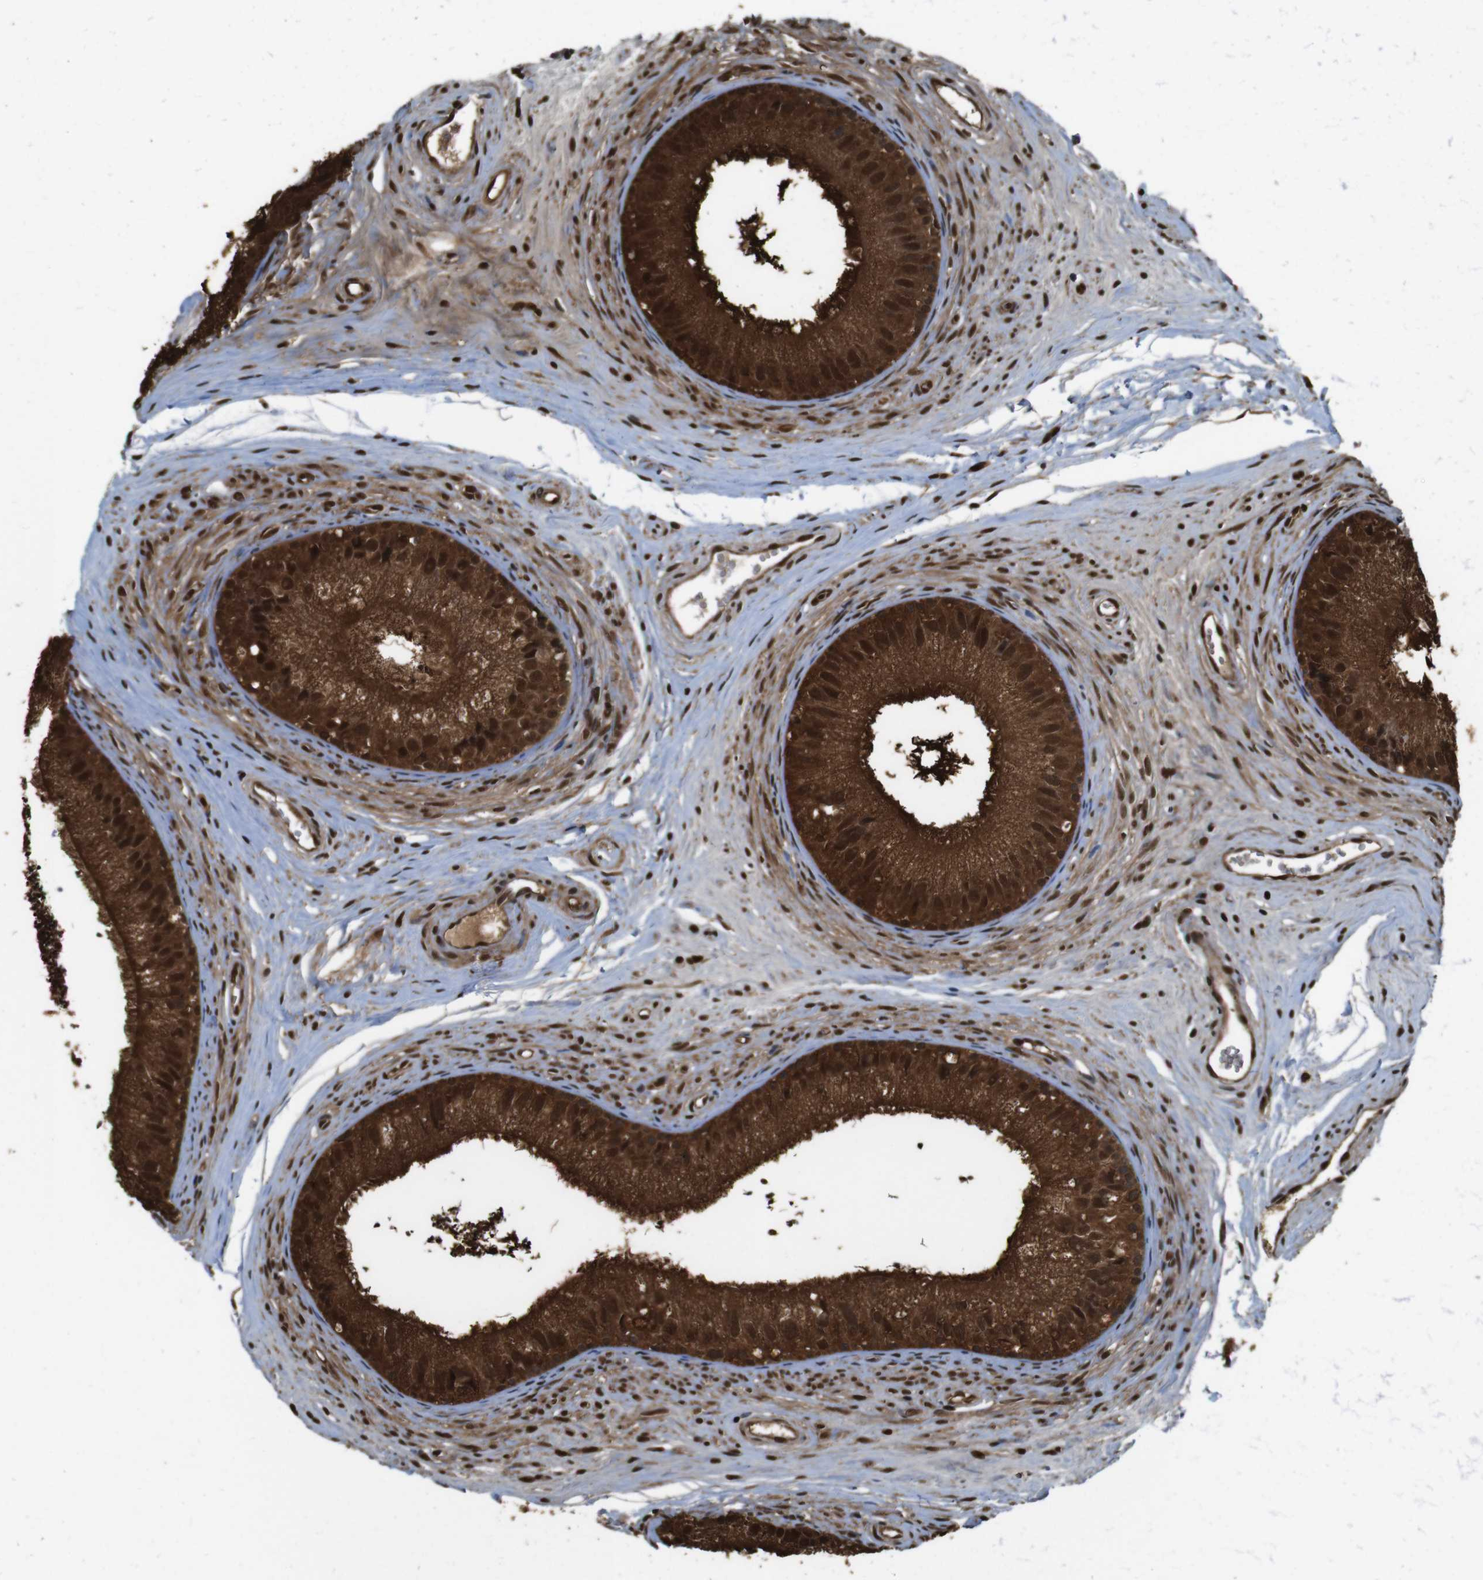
{"staining": {"intensity": "strong", "quantity": ">75%", "location": "cytoplasmic/membranous,nuclear"}, "tissue": "epididymis", "cell_type": "Glandular cells", "image_type": "normal", "snomed": [{"axis": "morphology", "description": "Normal tissue, NOS"}, {"axis": "topography", "description": "Epididymis"}], "caption": "Immunohistochemistry (DAB (3,3'-diaminobenzidine)) staining of unremarkable epididymis displays strong cytoplasmic/membranous,nuclear protein positivity in about >75% of glandular cells.", "gene": "VCP", "patient": {"sex": "male", "age": 56}}